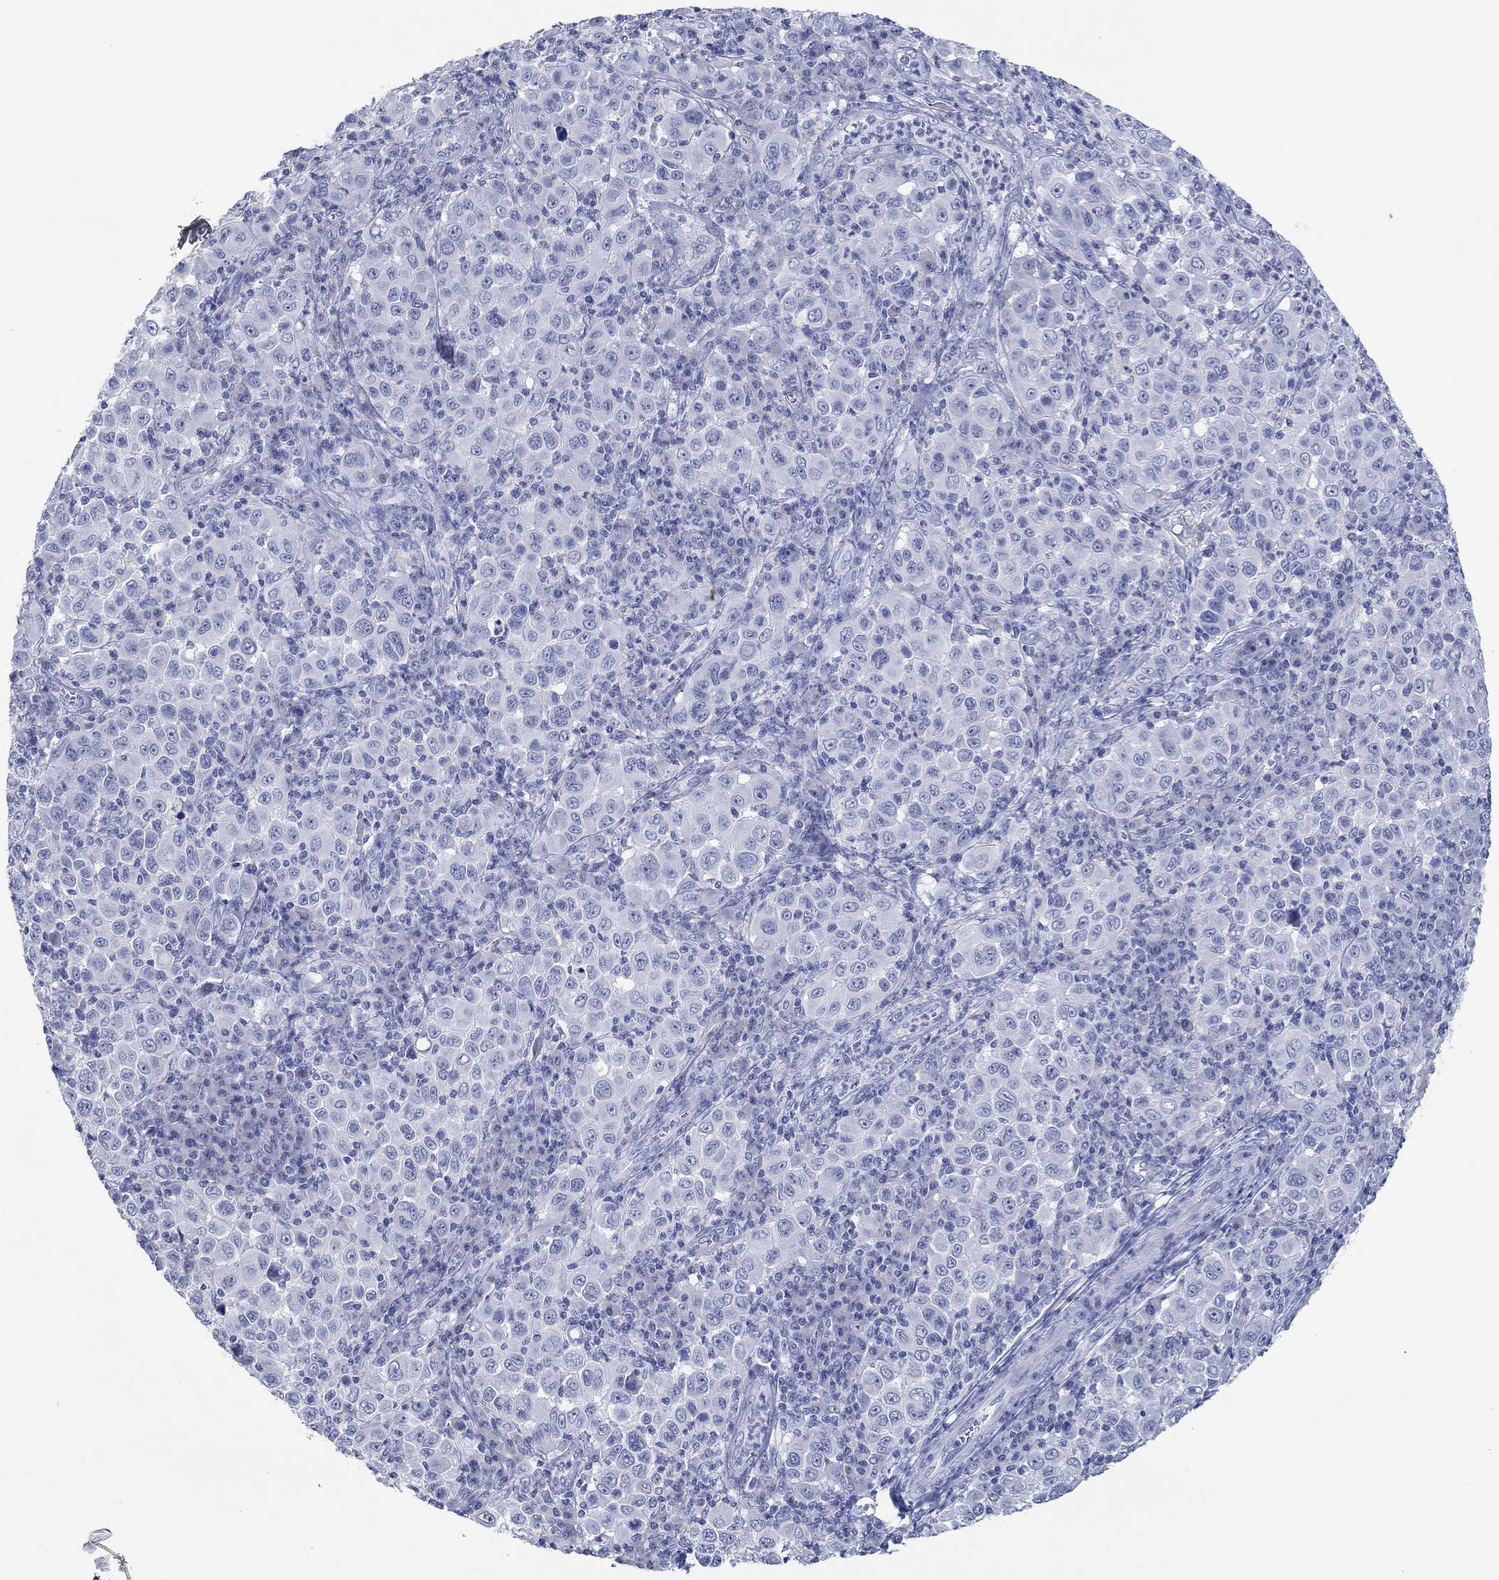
{"staining": {"intensity": "negative", "quantity": "none", "location": "none"}, "tissue": "melanoma", "cell_type": "Tumor cells", "image_type": "cancer", "snomed": [{"axis": "morphology", "description": "Malignant melanoma, NOS"}, {"axis": "topography", "description": "Skin"}], "caption": "IHC histopathology image of neoplastic tissue: human malignant melanoma stained with DAB (3,3'-diaminobenzidine) shows no significant protein positivity in tumor cells. (DAB (3,3'-diaminobenzidine) IHC, high magnification).", "gene": "POU5F1", "patient": {"sex": "female", "age": 57}}